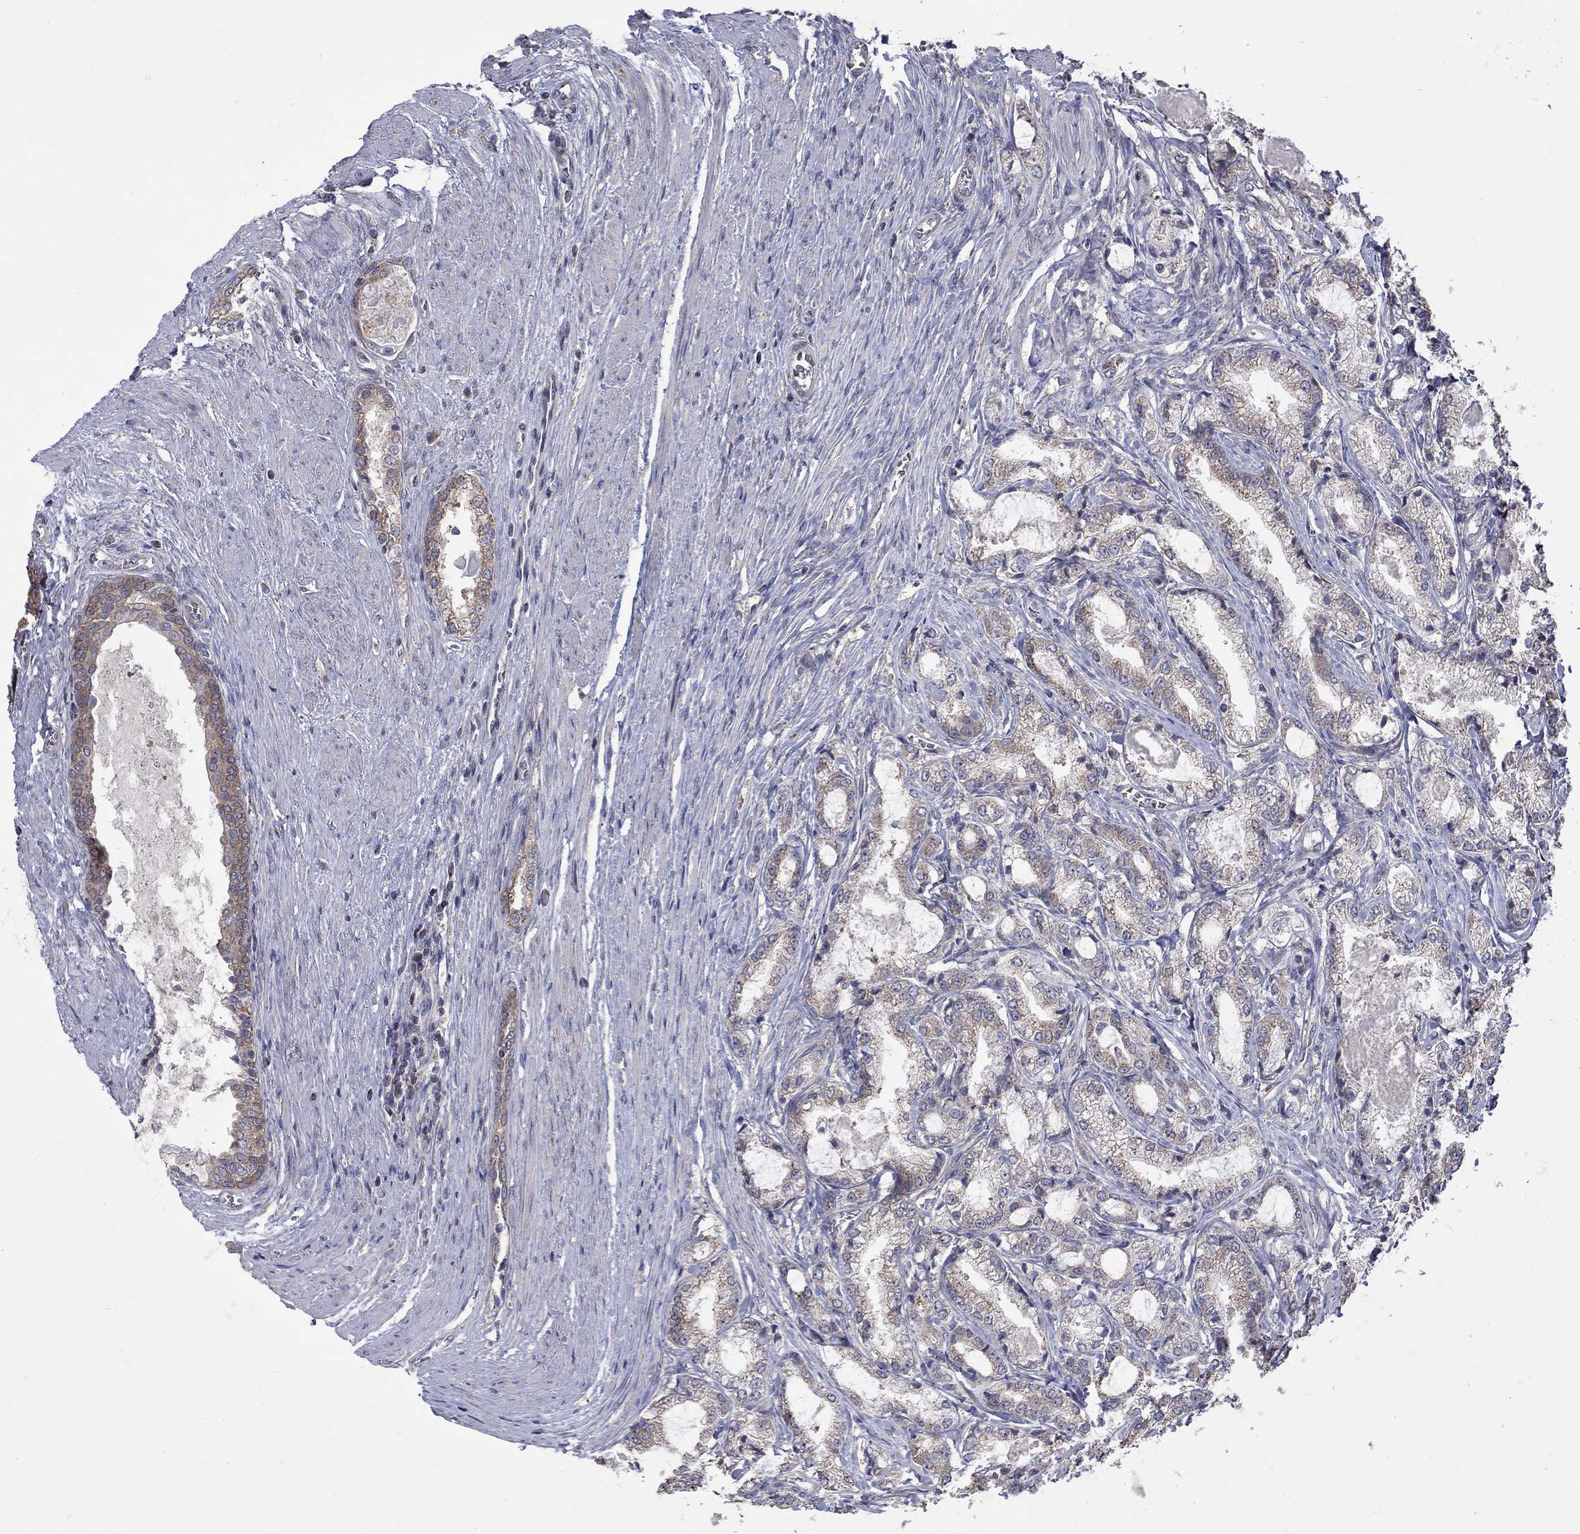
{"staining": {"intensity": "moderate", "quantity": "25%-75%", "location": "cytoplasmic/membranous"}, "tissue": "prostate cancer", "cell_type": "Tumor cells", "image_type": "cancer", "snomed": [{"axis": "morphology", "description": "Adenocarcinoma, NOS"}, {"axis": "topography", "description": "Prostate and seminal vesicle, NOS"}, {"axis": "topography", "description": "Prostate"}], "caption": "Human adenocarcinoma (prostate) stained with a protein marker reveals moderate staining in tumor cells.", "gene": "SH2B1", "patient": {"sex": "male", "age": 62}}